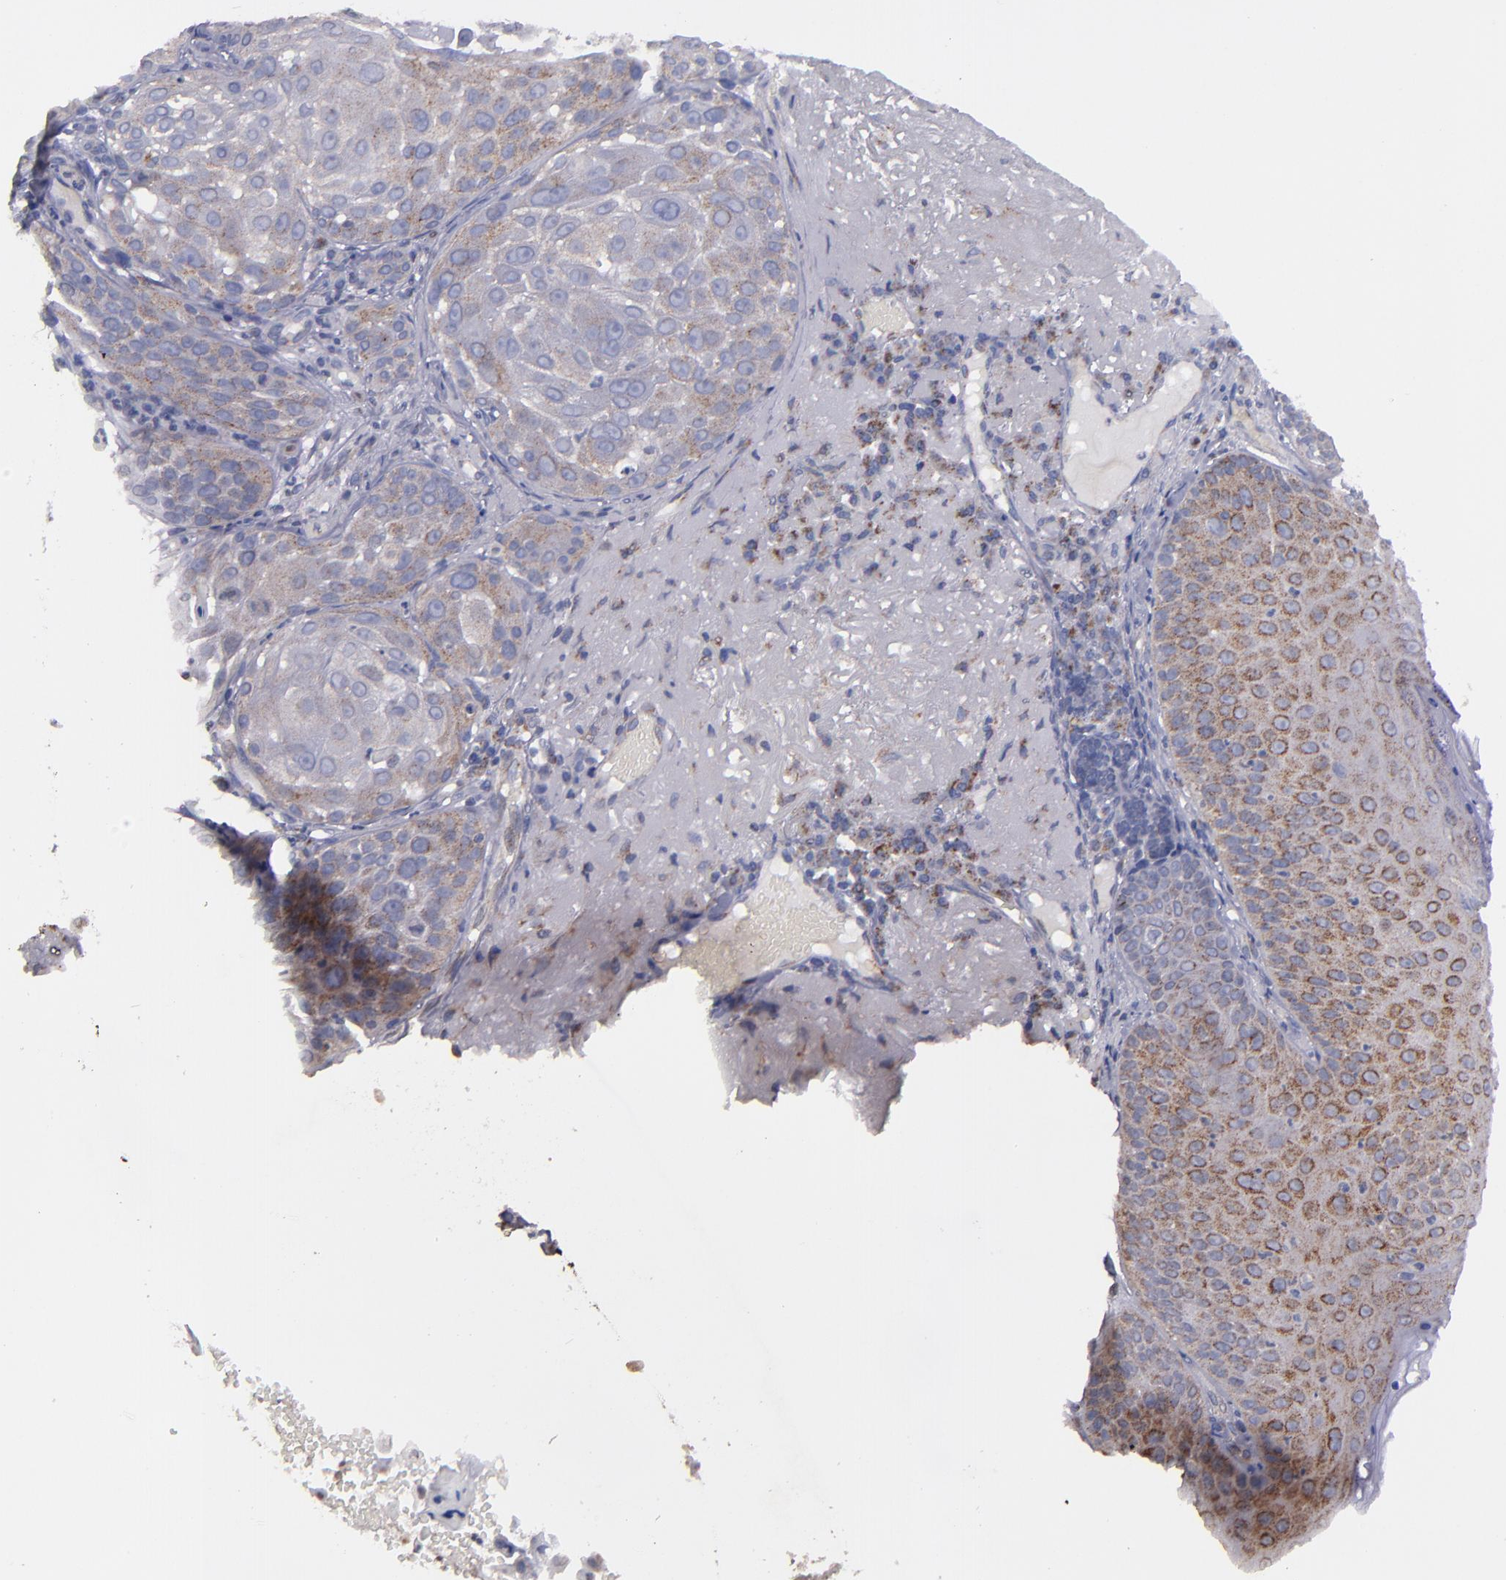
{"staining": {"intensity": "weak", "quantity": "25%-75%", "location": "cytoplasmic/membranous"}, "tissue": "skin cancer", "cell_type": "Tumor cells", "image_type": "cancer", "snomed": [{"axis": "morphology", "description": "Squamous cell carcinoma, NOS"}, {"axis": "topography", "description": "Skin"}], "caption": "This photomicrograph displays immunohistochemistry (IHC) staining of skin cancer, with low weak cytoplasmic/membranous expression in about 25%-75% of tumor cells.", "gene": "CLTA", "patient": {"sex": "female", "age": 89}}